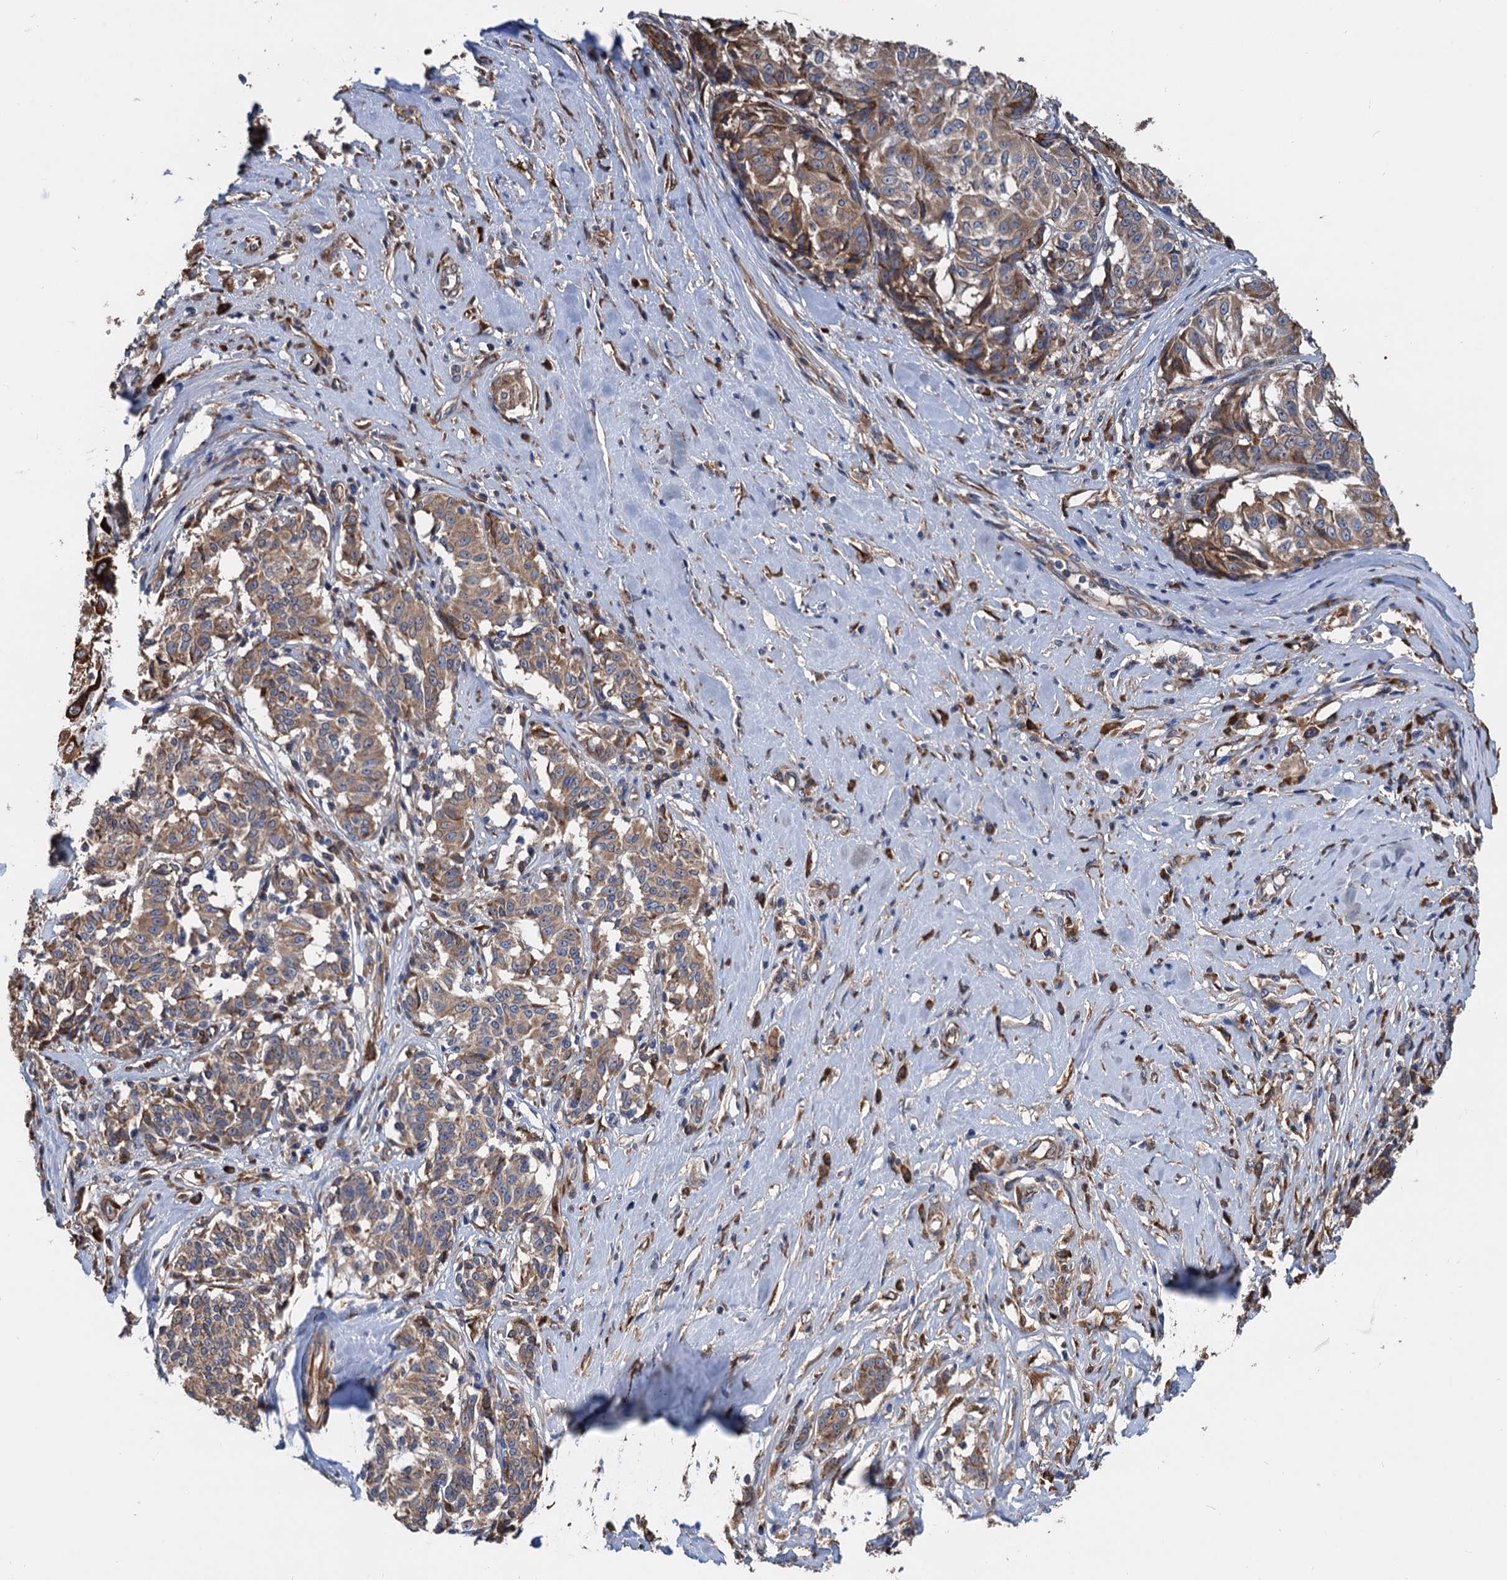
{"staining": {"intensity": "moderate", "quantity": ">75%", "location": "cytoplasmic/membranous"}, "tissue": "melanoma", "cell_type": "Tumor cells", "image_type": "cancer", "snomed": [{"axis": "morphology", "description": "Malignant melanoma, NOS"}, {"axis": "topography", "description": "Skin"}], "caption": "This is an image of immunohistochemistry (IHC) staining of malignant melanoma, which shows moderate positivity in the cytoplasmic/membranous of tumor cells.", "gene": "CNNM1", "patient": {"sex": "female", "age": 72}}